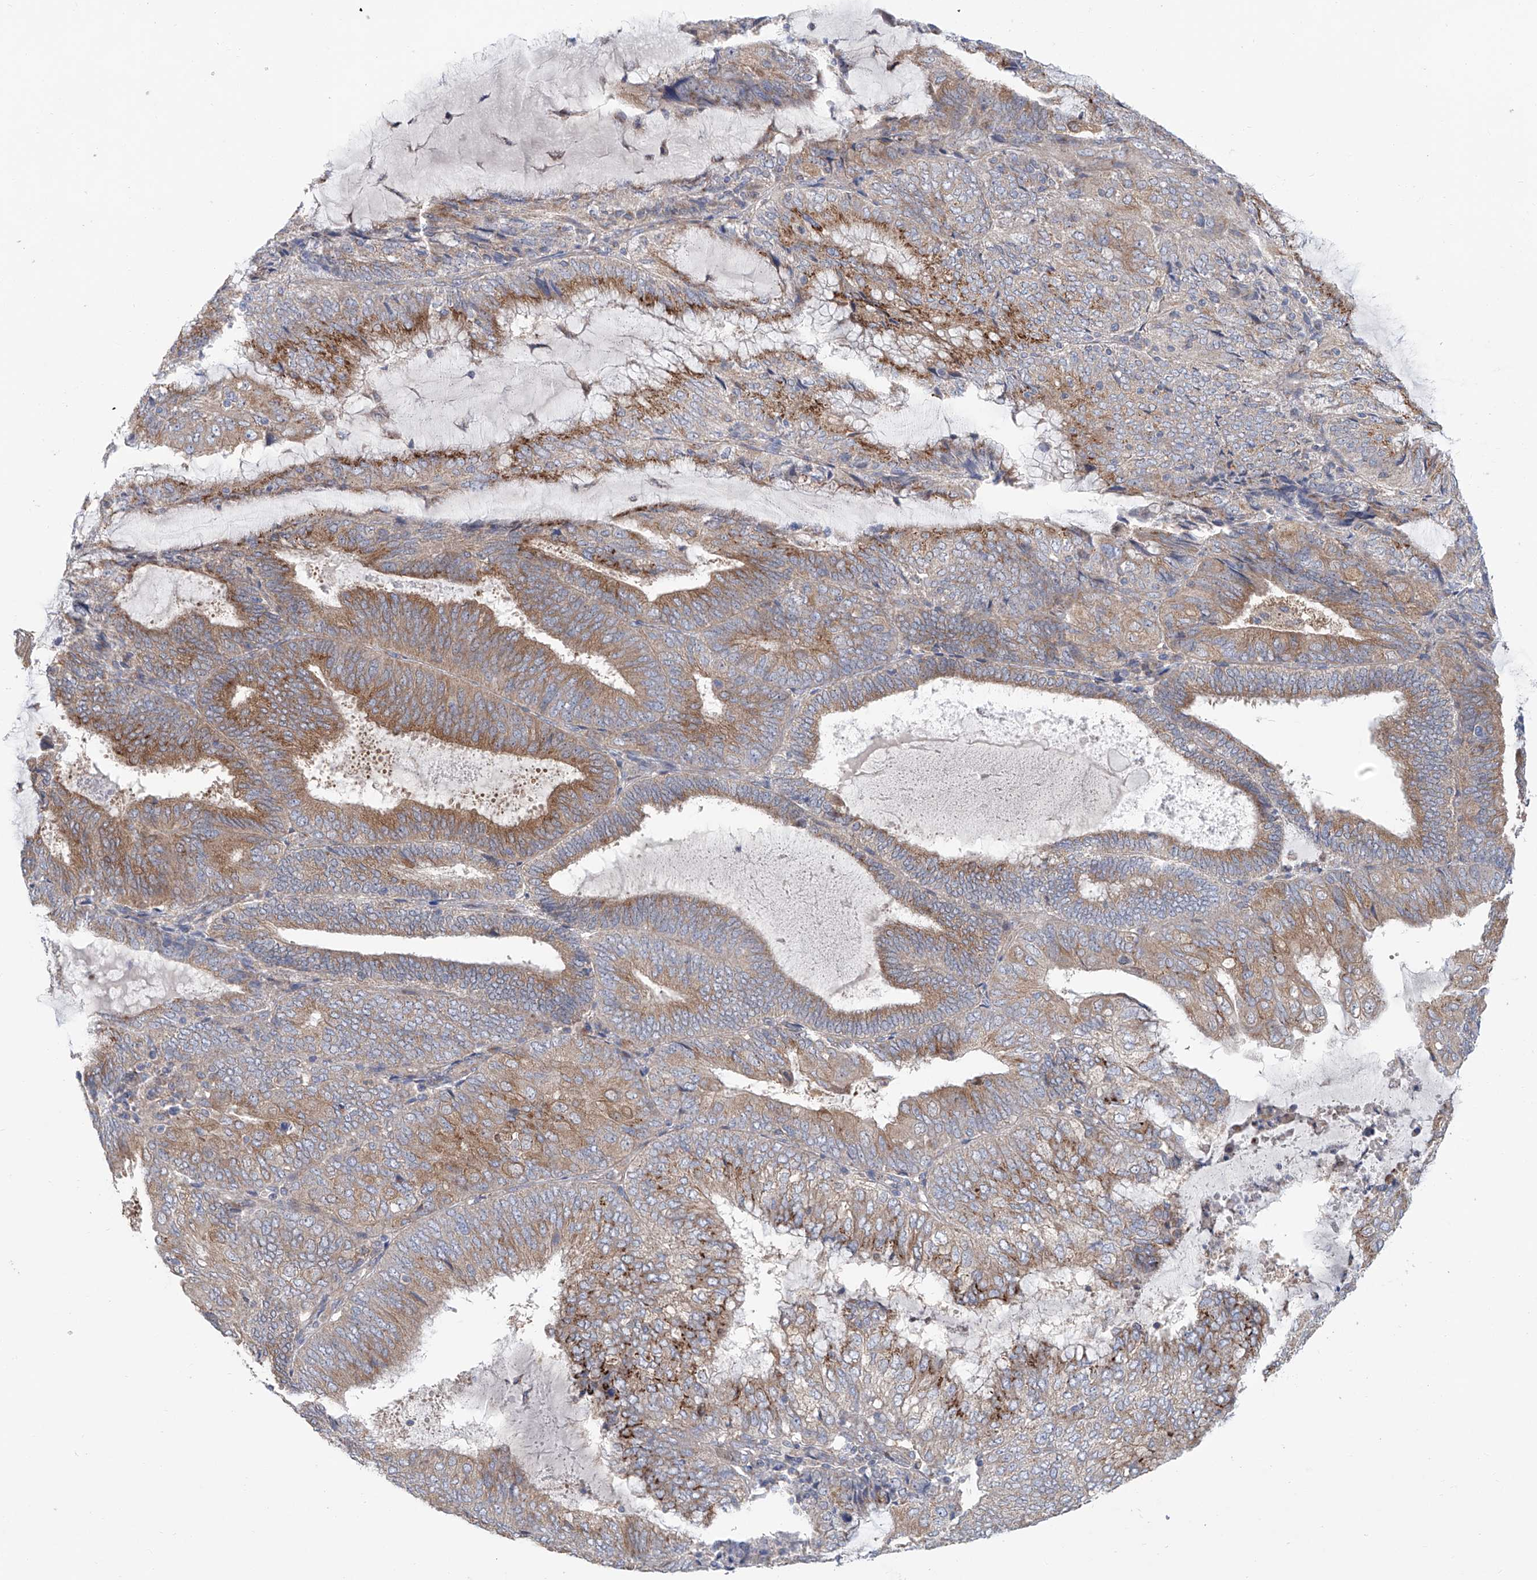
{"staining": {"intensity": "moderate", "quantity": ">75%", "location": "cytoplasmic/membranous"}, "tissue": "endometrial cancer", "cell_type": "Tumor cells", "image_type": "cancer", "snomed": [{"axis": "morphology", "description": "Adenocarcinoma, NOS"}, {"axis": "topography", "description": "Endometrium"}], "caption": "Moderate cytoplasmic/membranous protein positivity is present in about >75% of tumor cells in adenocarcinoma (endometrial). (DAB = brown stain, brightfield microscopy at high magnification).", "gene": "KLC4", "patient": {"sex": "female", "age": 81}}